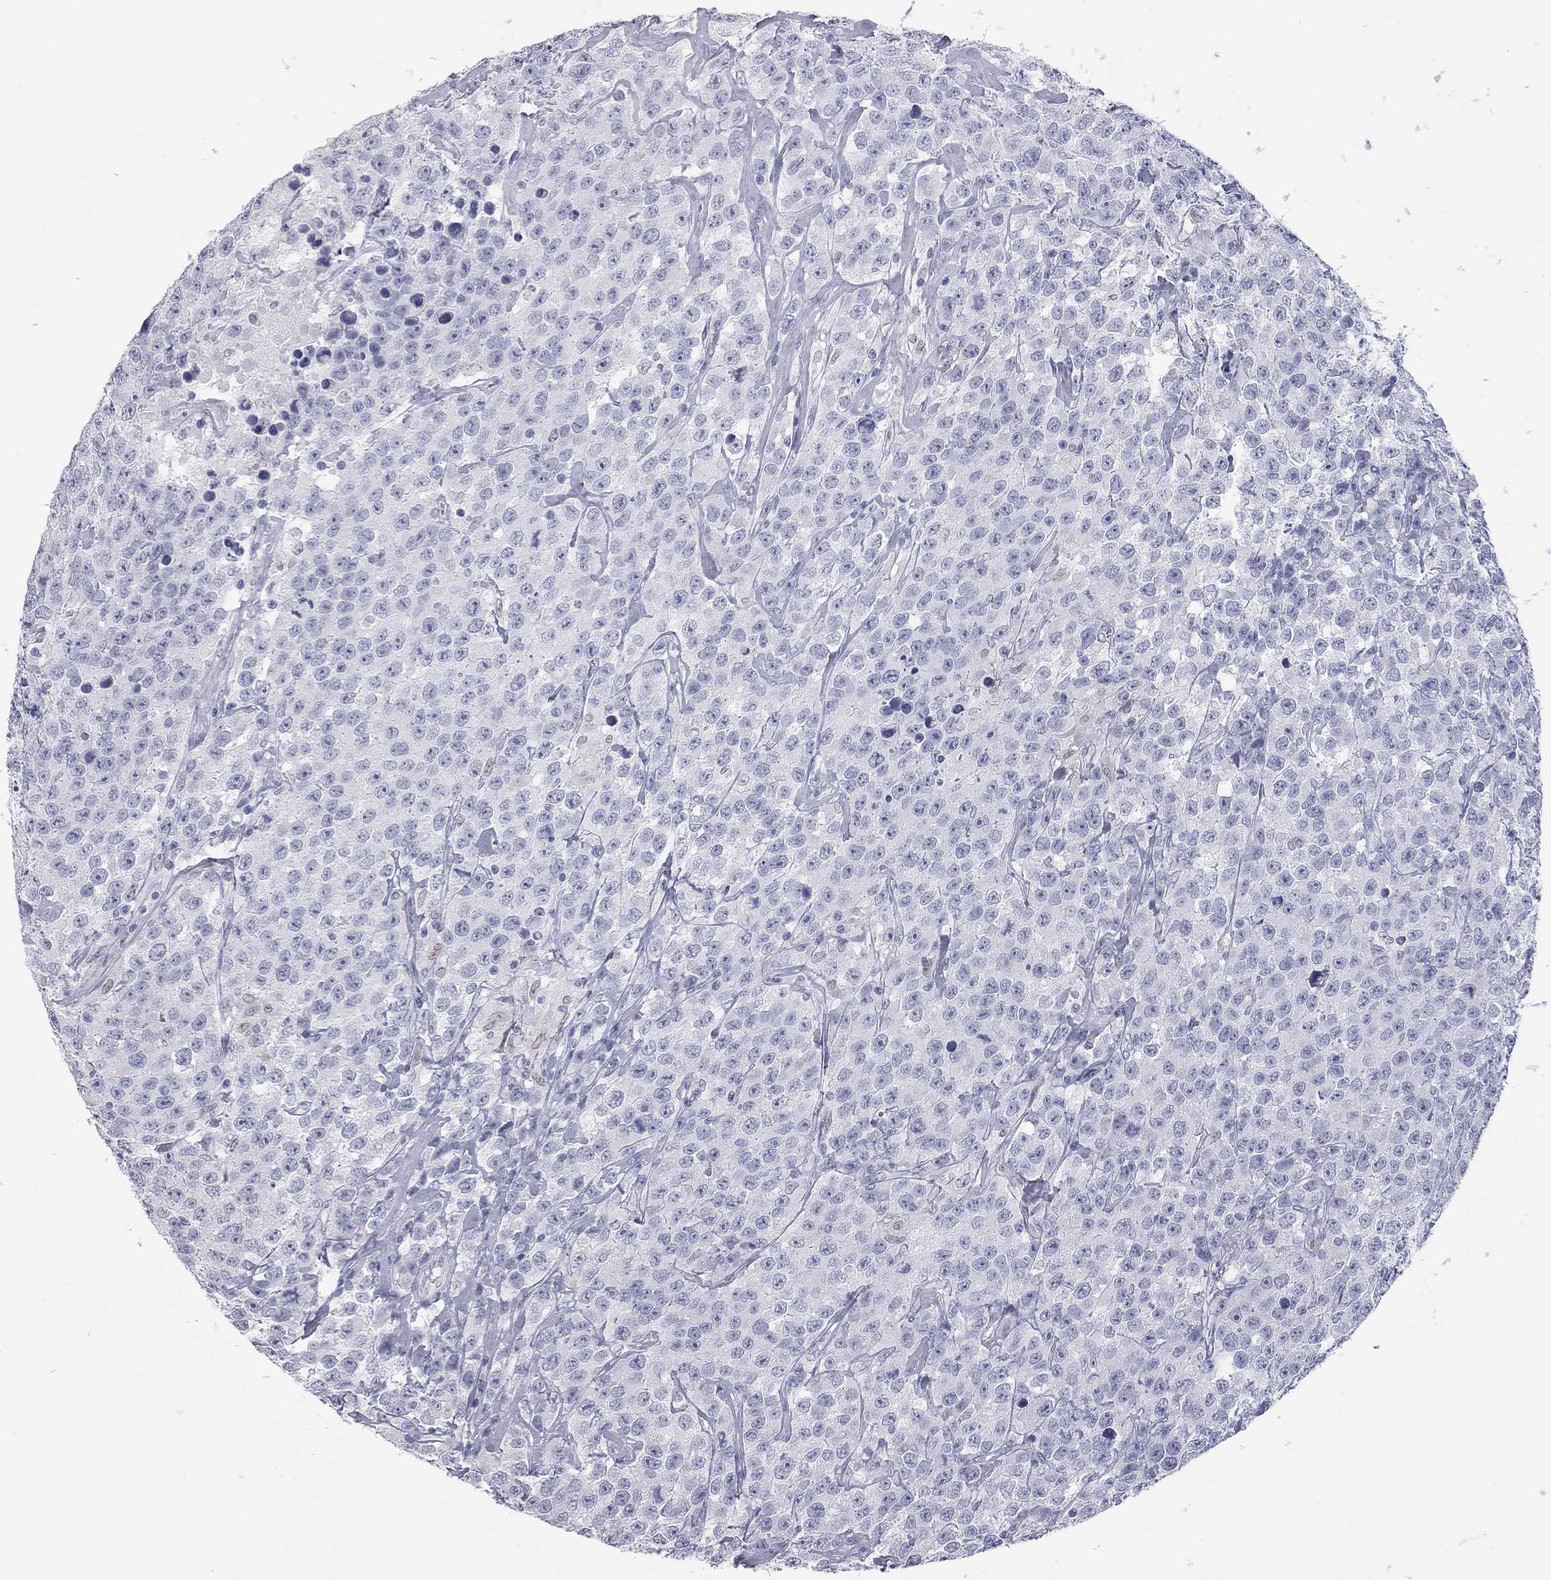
{"staining": {"intensity": "negative", "quantity": "none", "location": "none"}, "tissue": "testis cancer", "cell_type": "Tumor cells", "image_type": "cancer", "snomed": [{"axis": "morphology", "description": "Seminoma, NOS"}, {"axis": "topography", "description": "Testis"}], "caption": "A photomicrograph of human testis seminoma is negative for staining in tumor cells.", "gene": "AK8", "patient": {"sex": "male", "age": 59}}